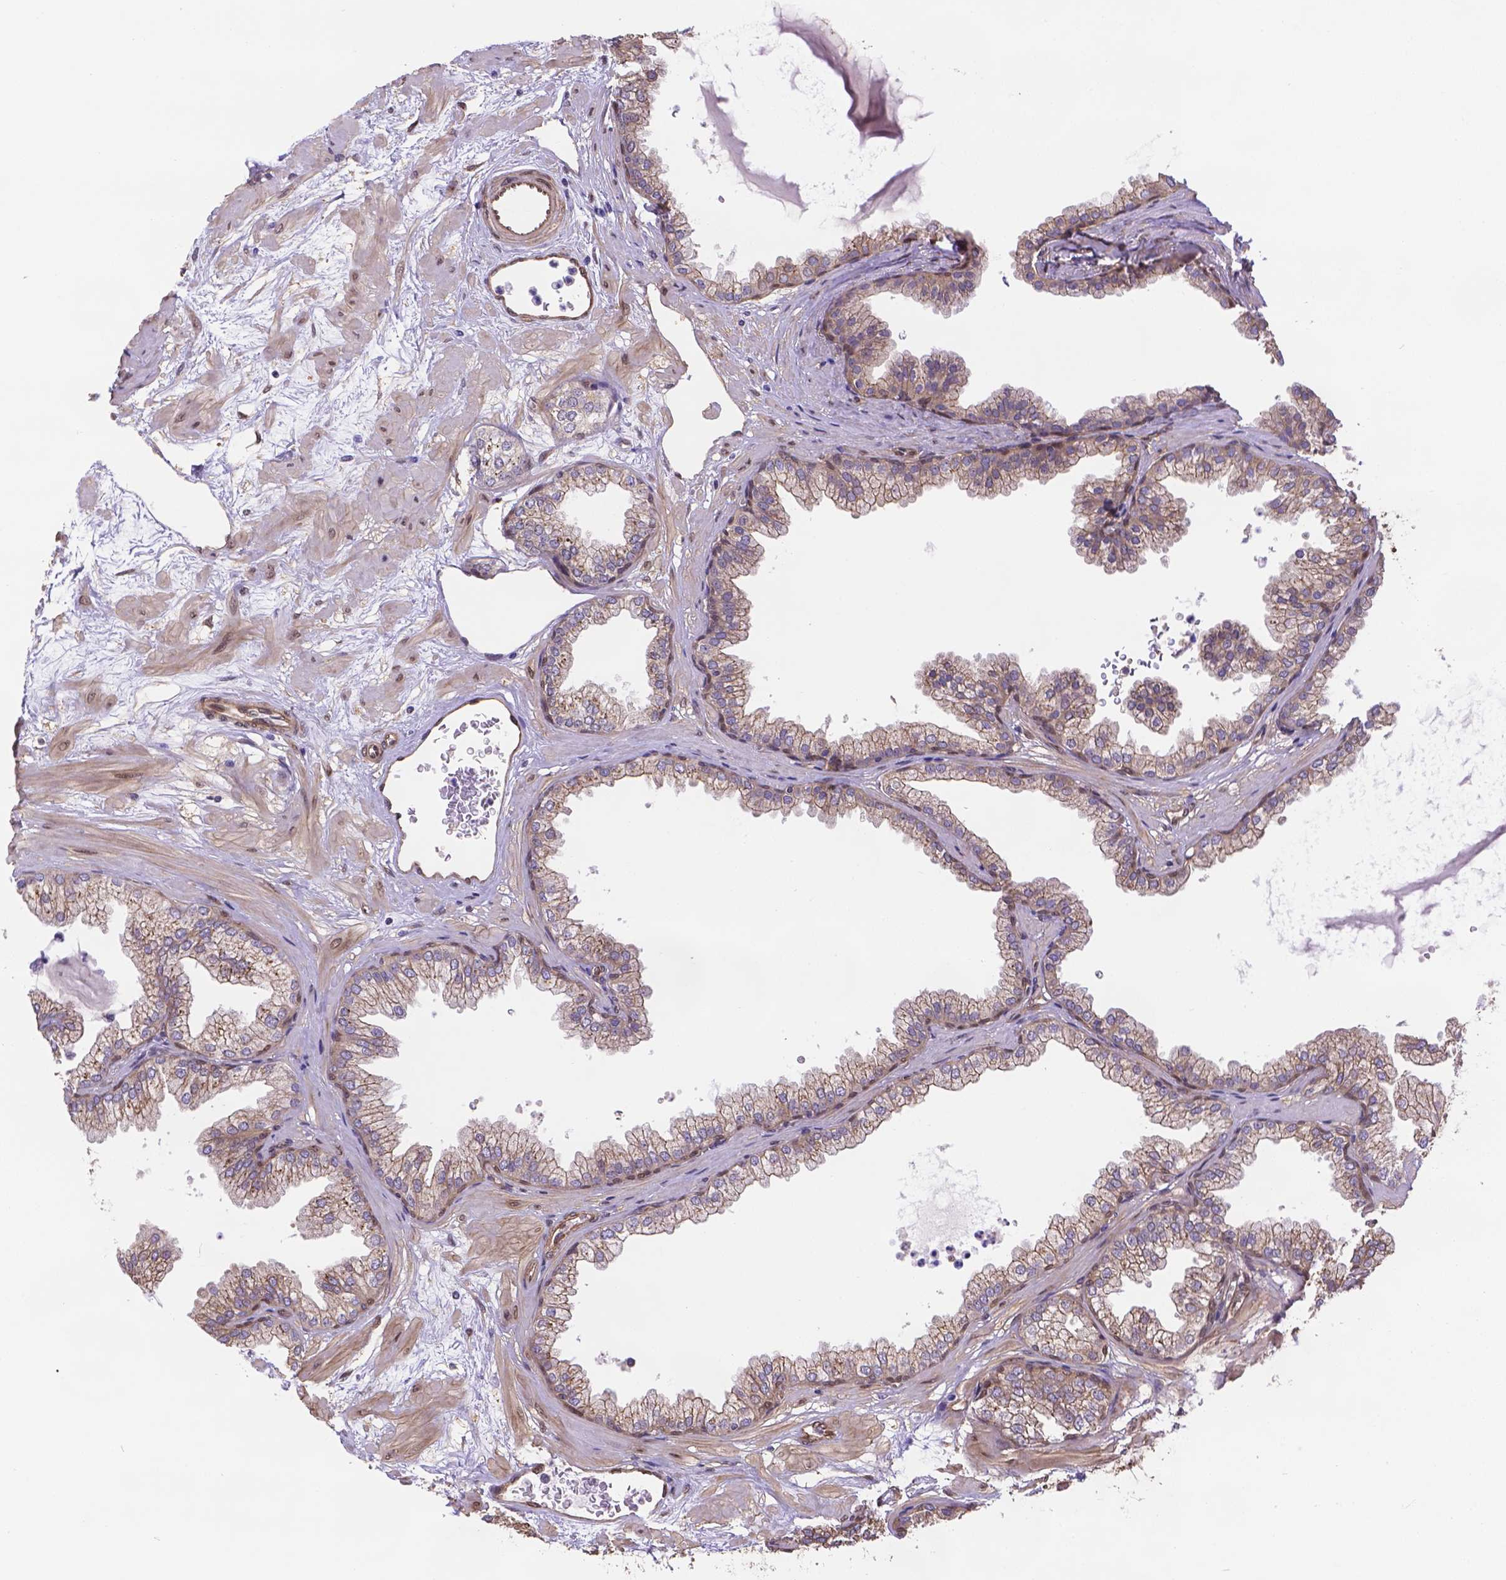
{"staining": {"intensity": "moderate", "quantity": "<25%", "location": "cytoplasmic/membranous"}, "tissue": "prostate", "cell_type": "Glandular cells", "image_type": "normal", "snomed": [{"axis": "morphology", "description": "Normal tissue, NOS"}, {"axis": "topography", "description": "Prostate"}], "caption": "Brown immunohistochemical staining in normal prostate shows moderate cytoplasmic/membranous positivity in approximately <25% of glandular cells. (Stains: DAB (3,3'-diaminobenzidine) in brown, nuclei in blue, Microscopy: brightfield microscopy at high magnification).", "gene": "YAP1", "patient": {"sex": "male", "age": 37}}